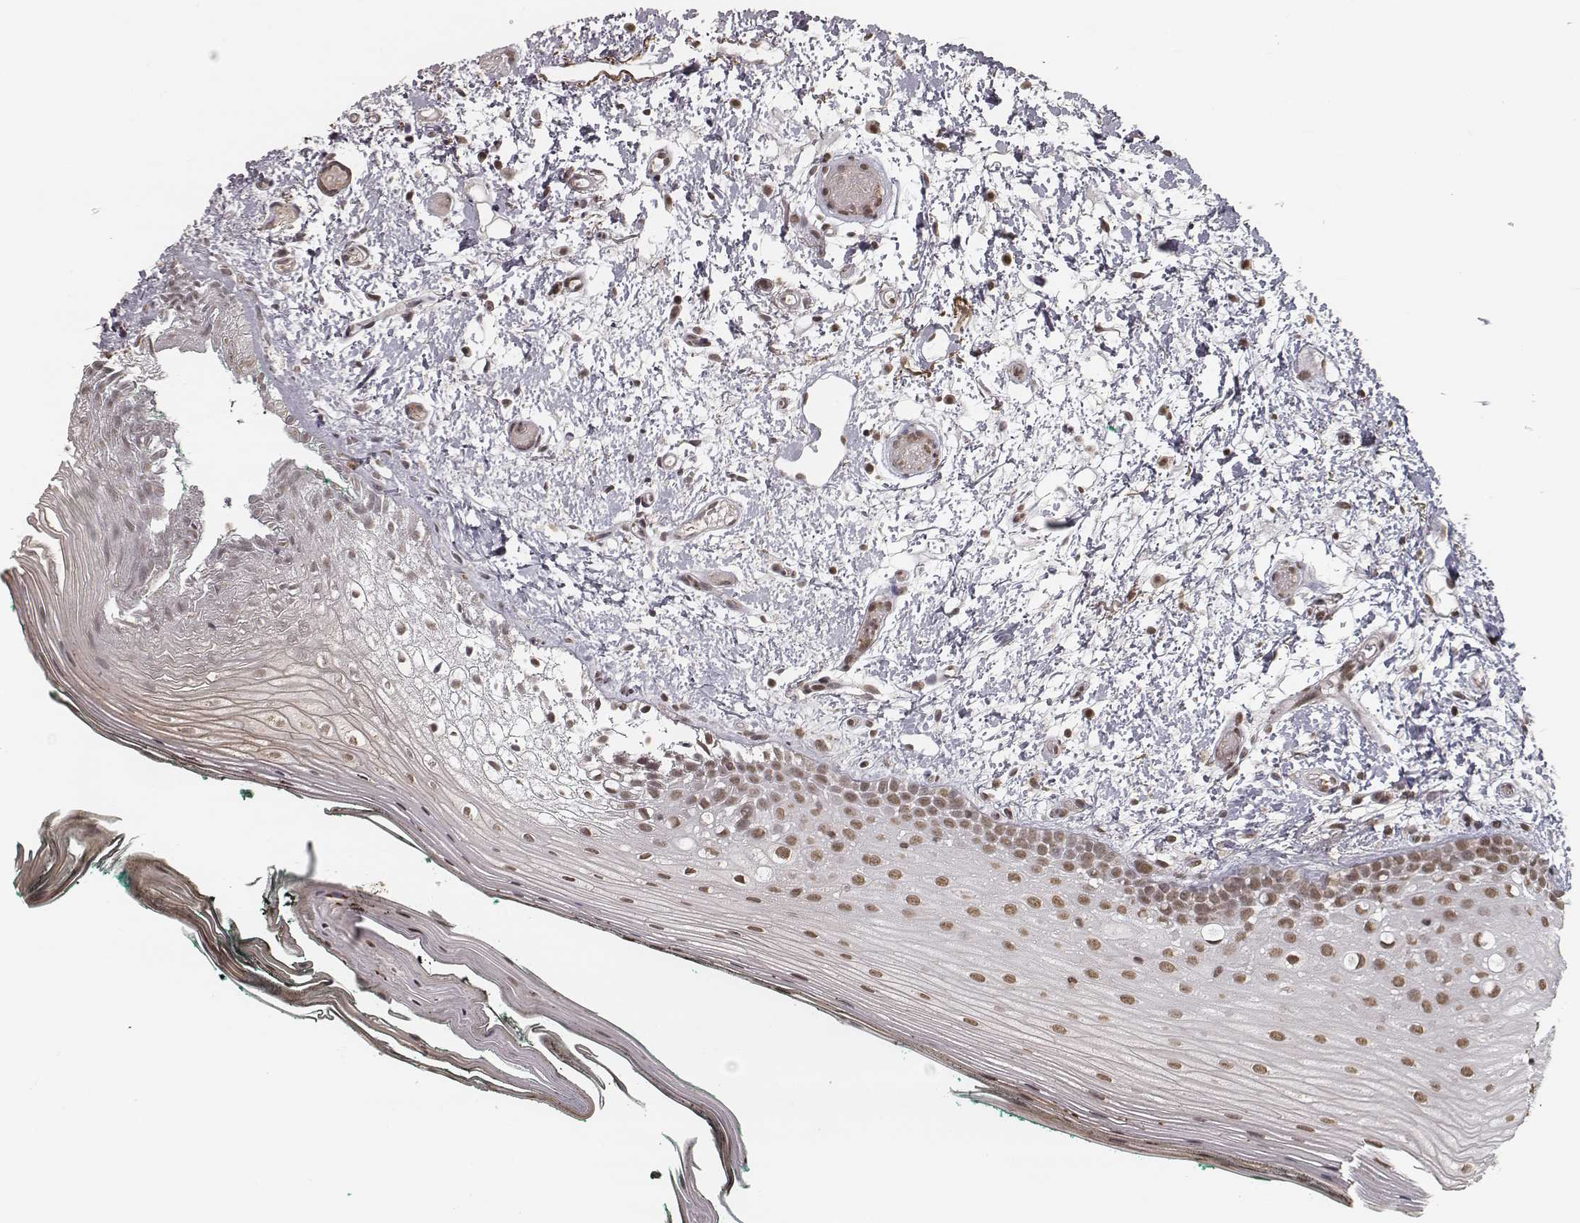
{"staining": {"intensity": "weak", "quantity": ">75%", "location": "nuclear"}, "tissue": "oral mucosa", "cell_type": "Squamous epithelial cells", "image_type": "normal", "snomed": [{"axis": "morphology", "description": "Normal tissue, NOS"}, {"axis": "topography", "description": "Oral tissue"}], "caption": "This is a histology image of immunohistochemistry (IHC) staining of benign oral mucosa, which shows weak staining in the nuclear of squamous epithelial cells.", "gene": "HMGA2", "patient": {"sex": "female", "age": 83}}